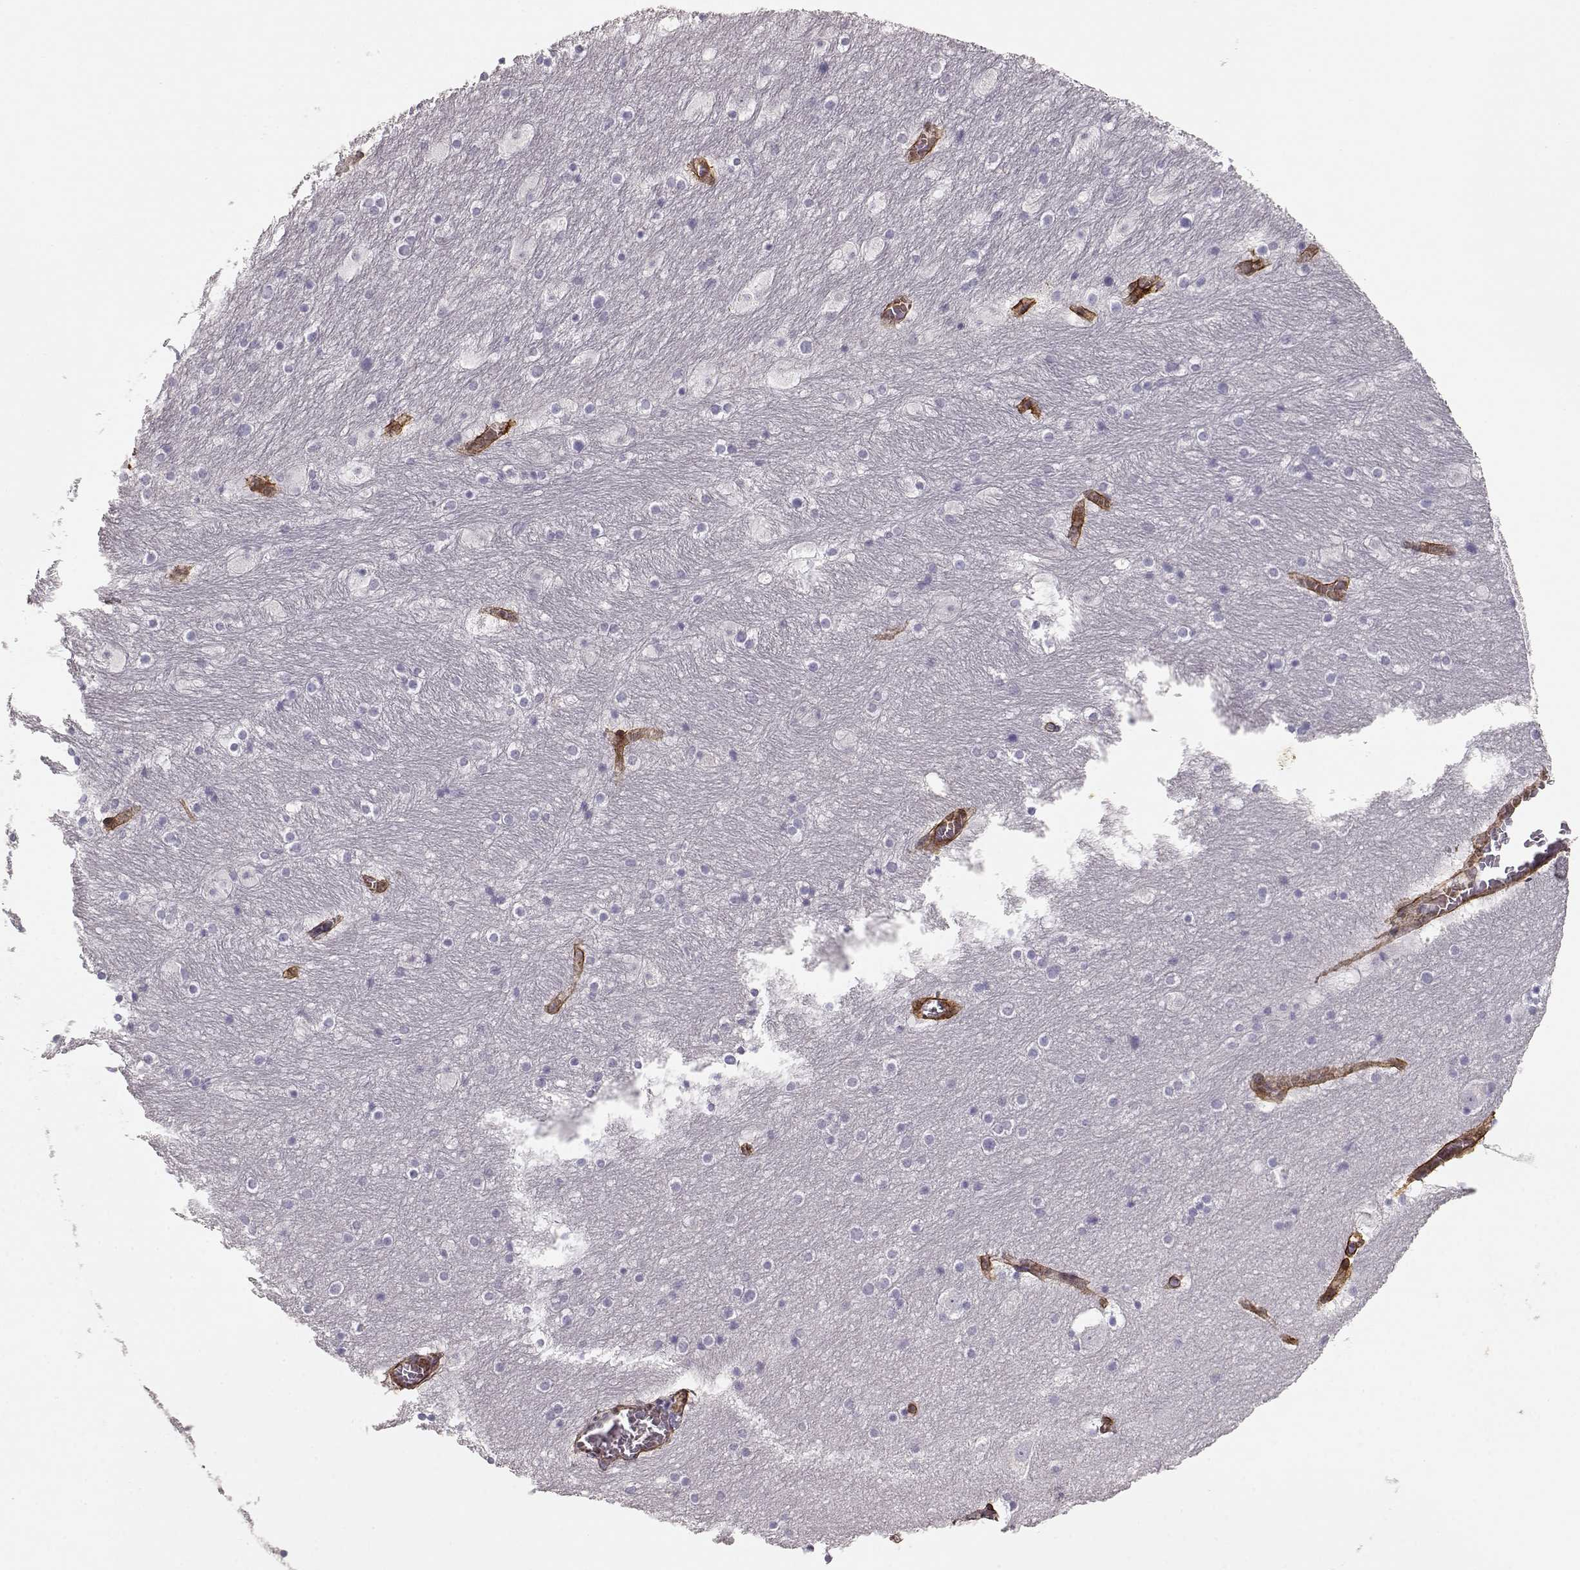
{"staining": {"intensity": "negative", "quantity": "none", "location": "none"}, "tissue": "hippocampus", "cell_type": "Glial cells", "image_type": "normal", "snomed": [{"axis": "morphology", "description": "Normal tissue, NOS"}, {"axis": "topography", "description": "Hippocampus"}], "caption": "High magnification brightfield microscopy of benign hippocampus stained with DAB (3,3'-diaminobenzidine) (brown) and counterstained with hematoxylin (blue): glial cells show no significant staining.", "gene": "LAMC1", "patient": {"sex": "male", "age": 45}}